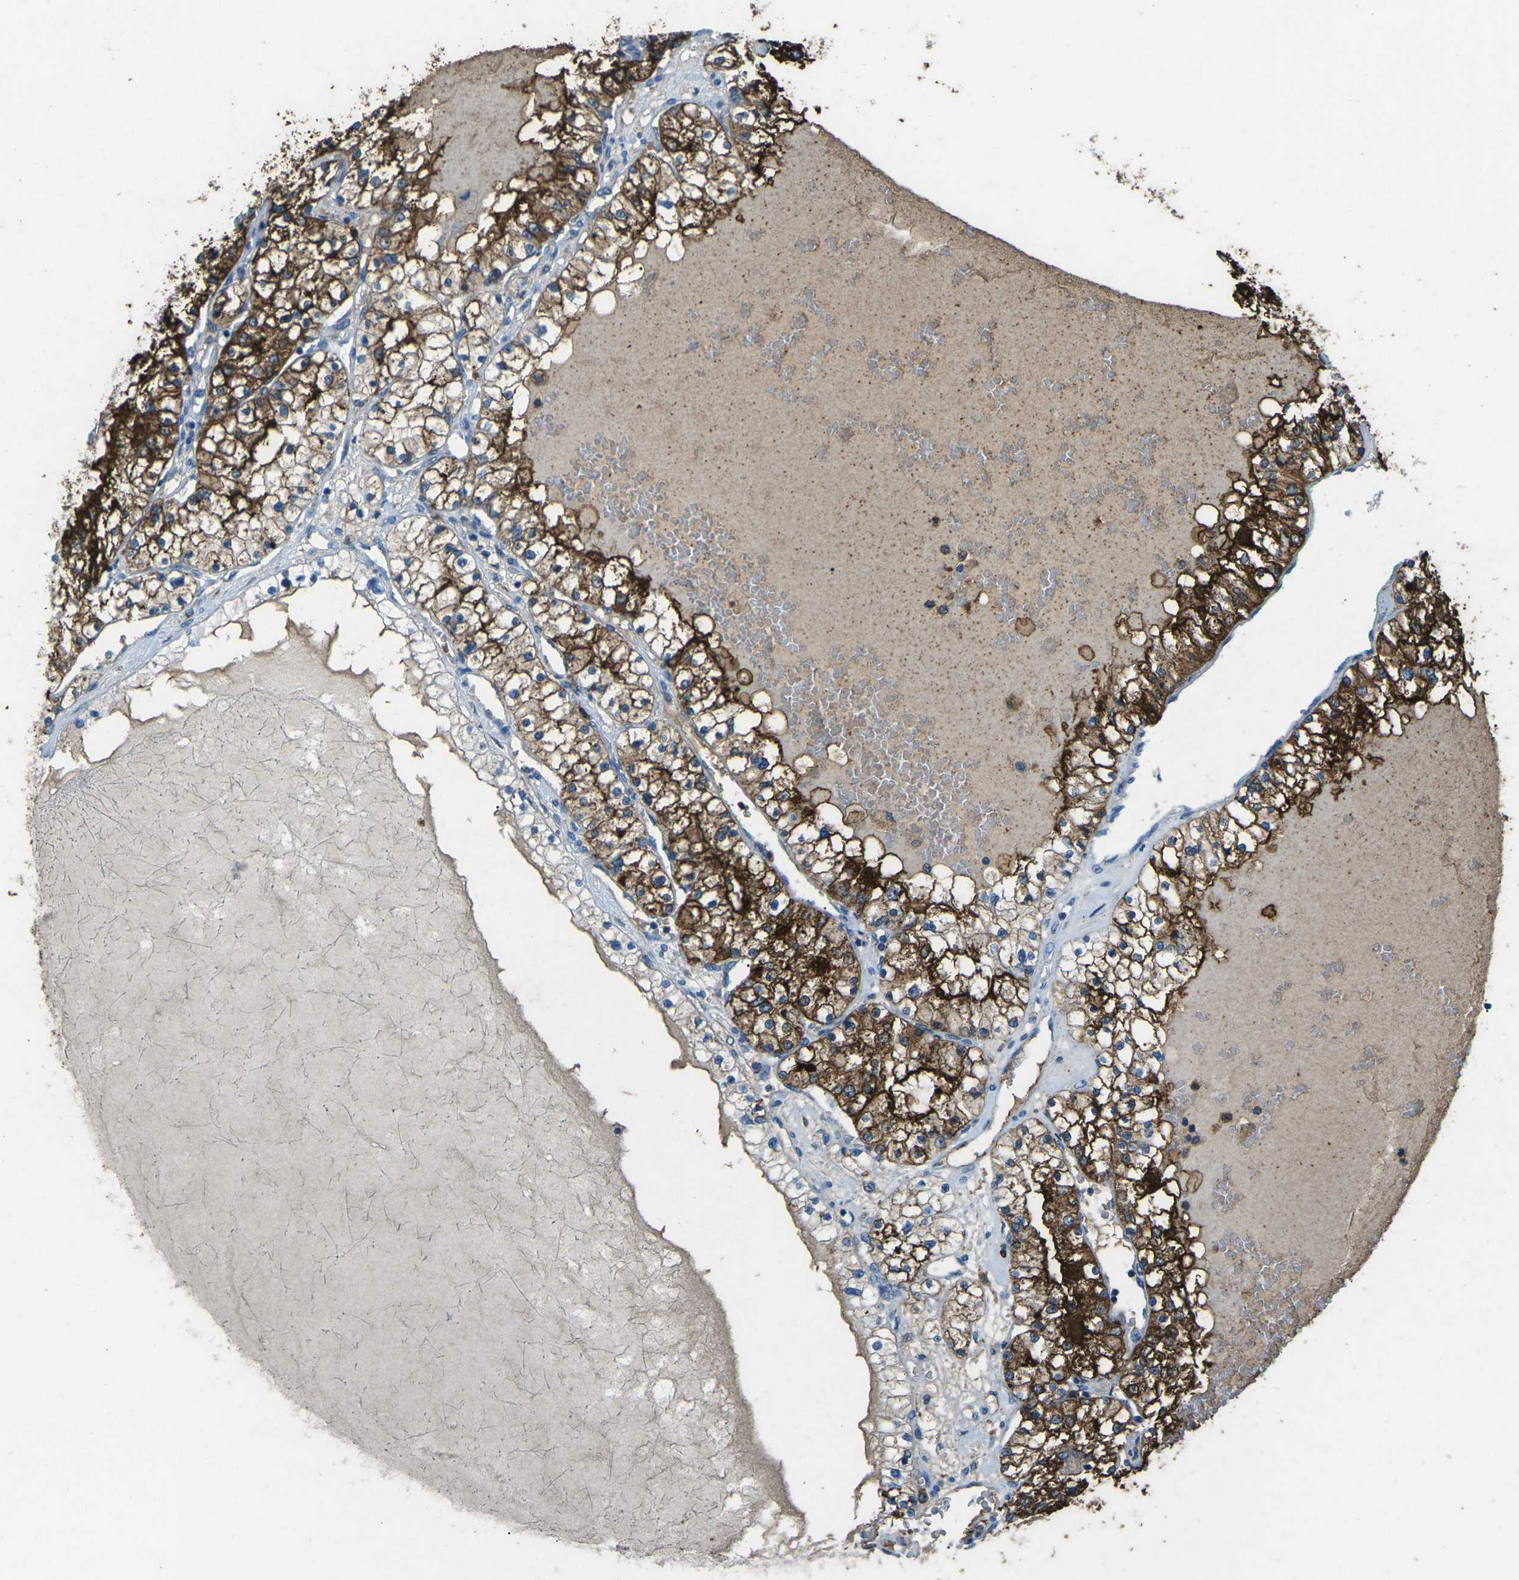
{"staining": {"intensity": "strong", "quantity": "25%-75%", "location": "cytoplasmic/membranous"}, "tissue": "renal cancer", "cell_type": "Tumor cells", "image_type": "cancer", "snomed": [{"axis": "morphology", "description": "Adenocarcinoma, NOS"}, {"axis": "topography", "description": "Kidney"}], "caption": "Renal cancer stained for a protein (brown) demonstrates strong cytoplasmic/membranous positive expression in approximately 25%-75% of tumor cells.", "gene": "CTAGE1", "patient": {"sex": "male", "age": 68}}